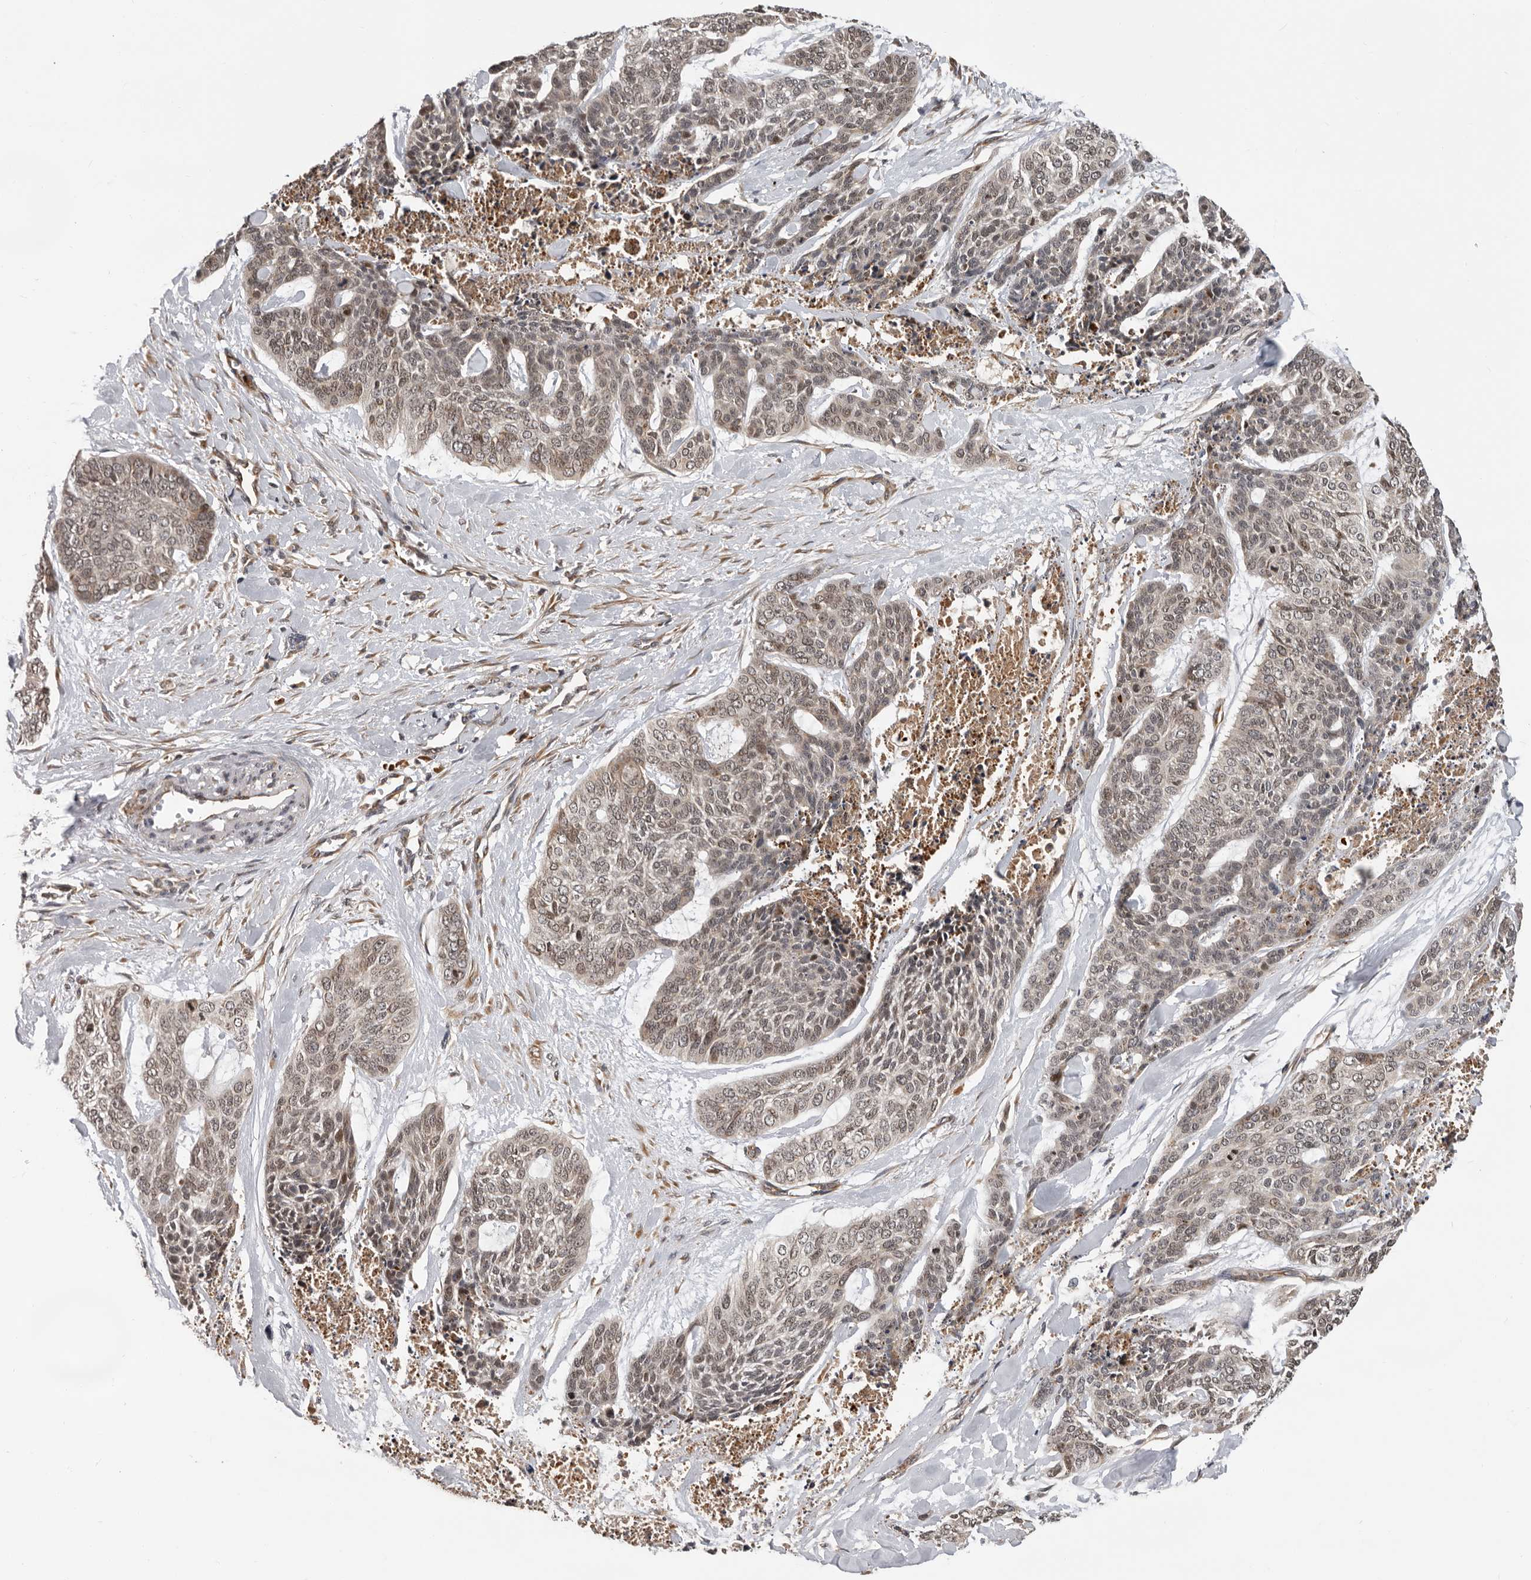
{"staining": {"intensity": "weak", "quantity": ">75%", "location": "cytoplasmic/membranous,nuclear"}, "tissue": "skin cancer", "cell_type": "Tumor cells", "image_type": "cancer", "snomed": [{"axis": "morphology", "description": "Basal cell carcinoma"}, {"axis": "topography", "description": "Skin"}], "caption": "Human skin cancer stained for a protein (brown) reveals weak cytoplasmic/membranous and nuclear positive positivity in about >75% of tumor cells.", "gene": "RNF157", "patient": {"sex": "female", "age": 64}}